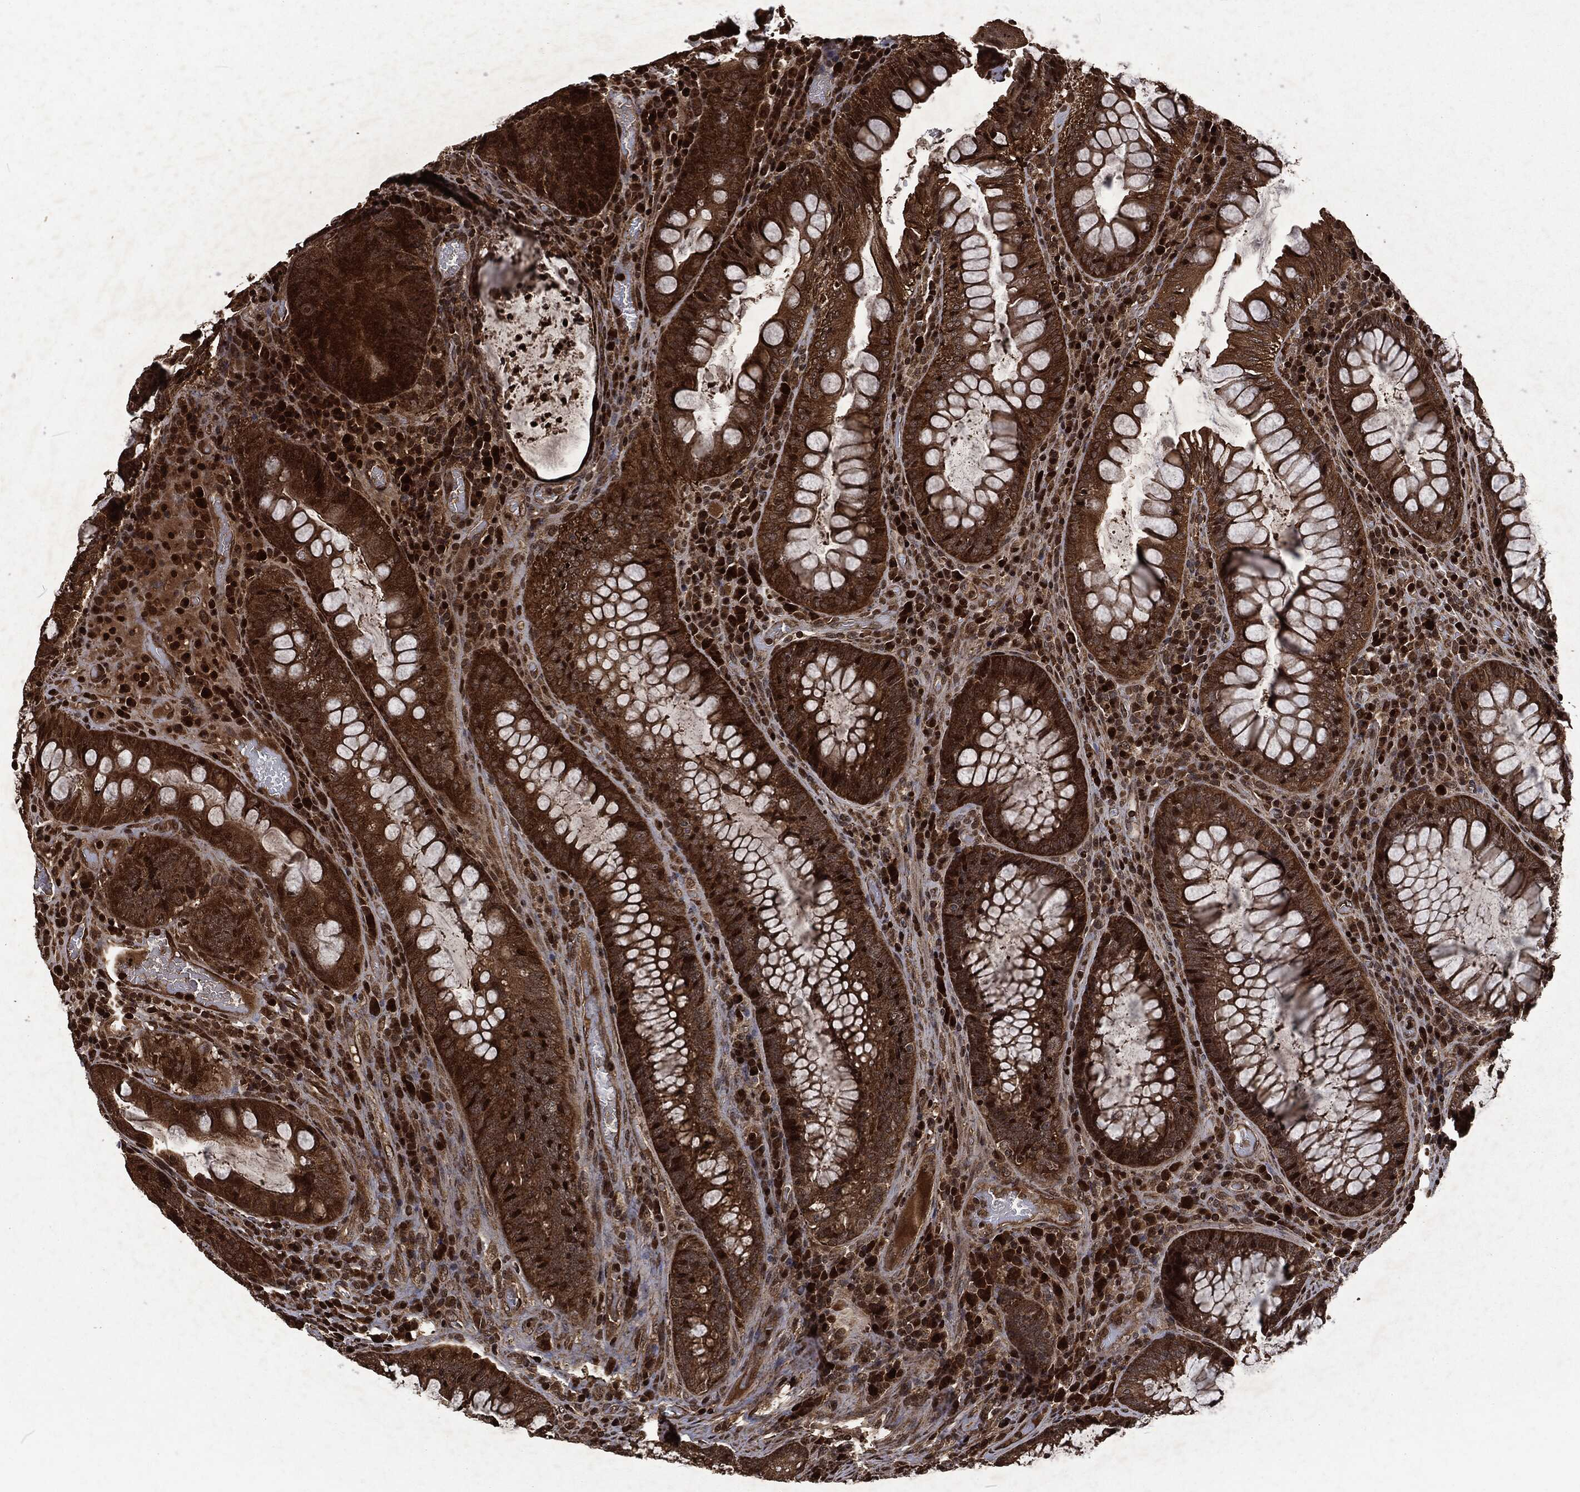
{"staining": {"intensity": "strong", "quantity": "<25%", "location": "cytoplasmic/membranous,nuclear"}, "tissue": "colorectal cancer", "cell_type": "Tumor cells", "image_type": "cancer", "snomed": [{"axis": "morphology", "description": "Adenocarcinoma, NOS"}, {"axis": "topography", "description": "Colon"}], "caption": "Tumor cells reveal medium levels of strong cytoplasmic/membranous and nuclear expression in about <25% of cells in colorectal adenocarcinoma.", "gene": "SNAI1", "patient": {"sex": "female", "age": 86}}